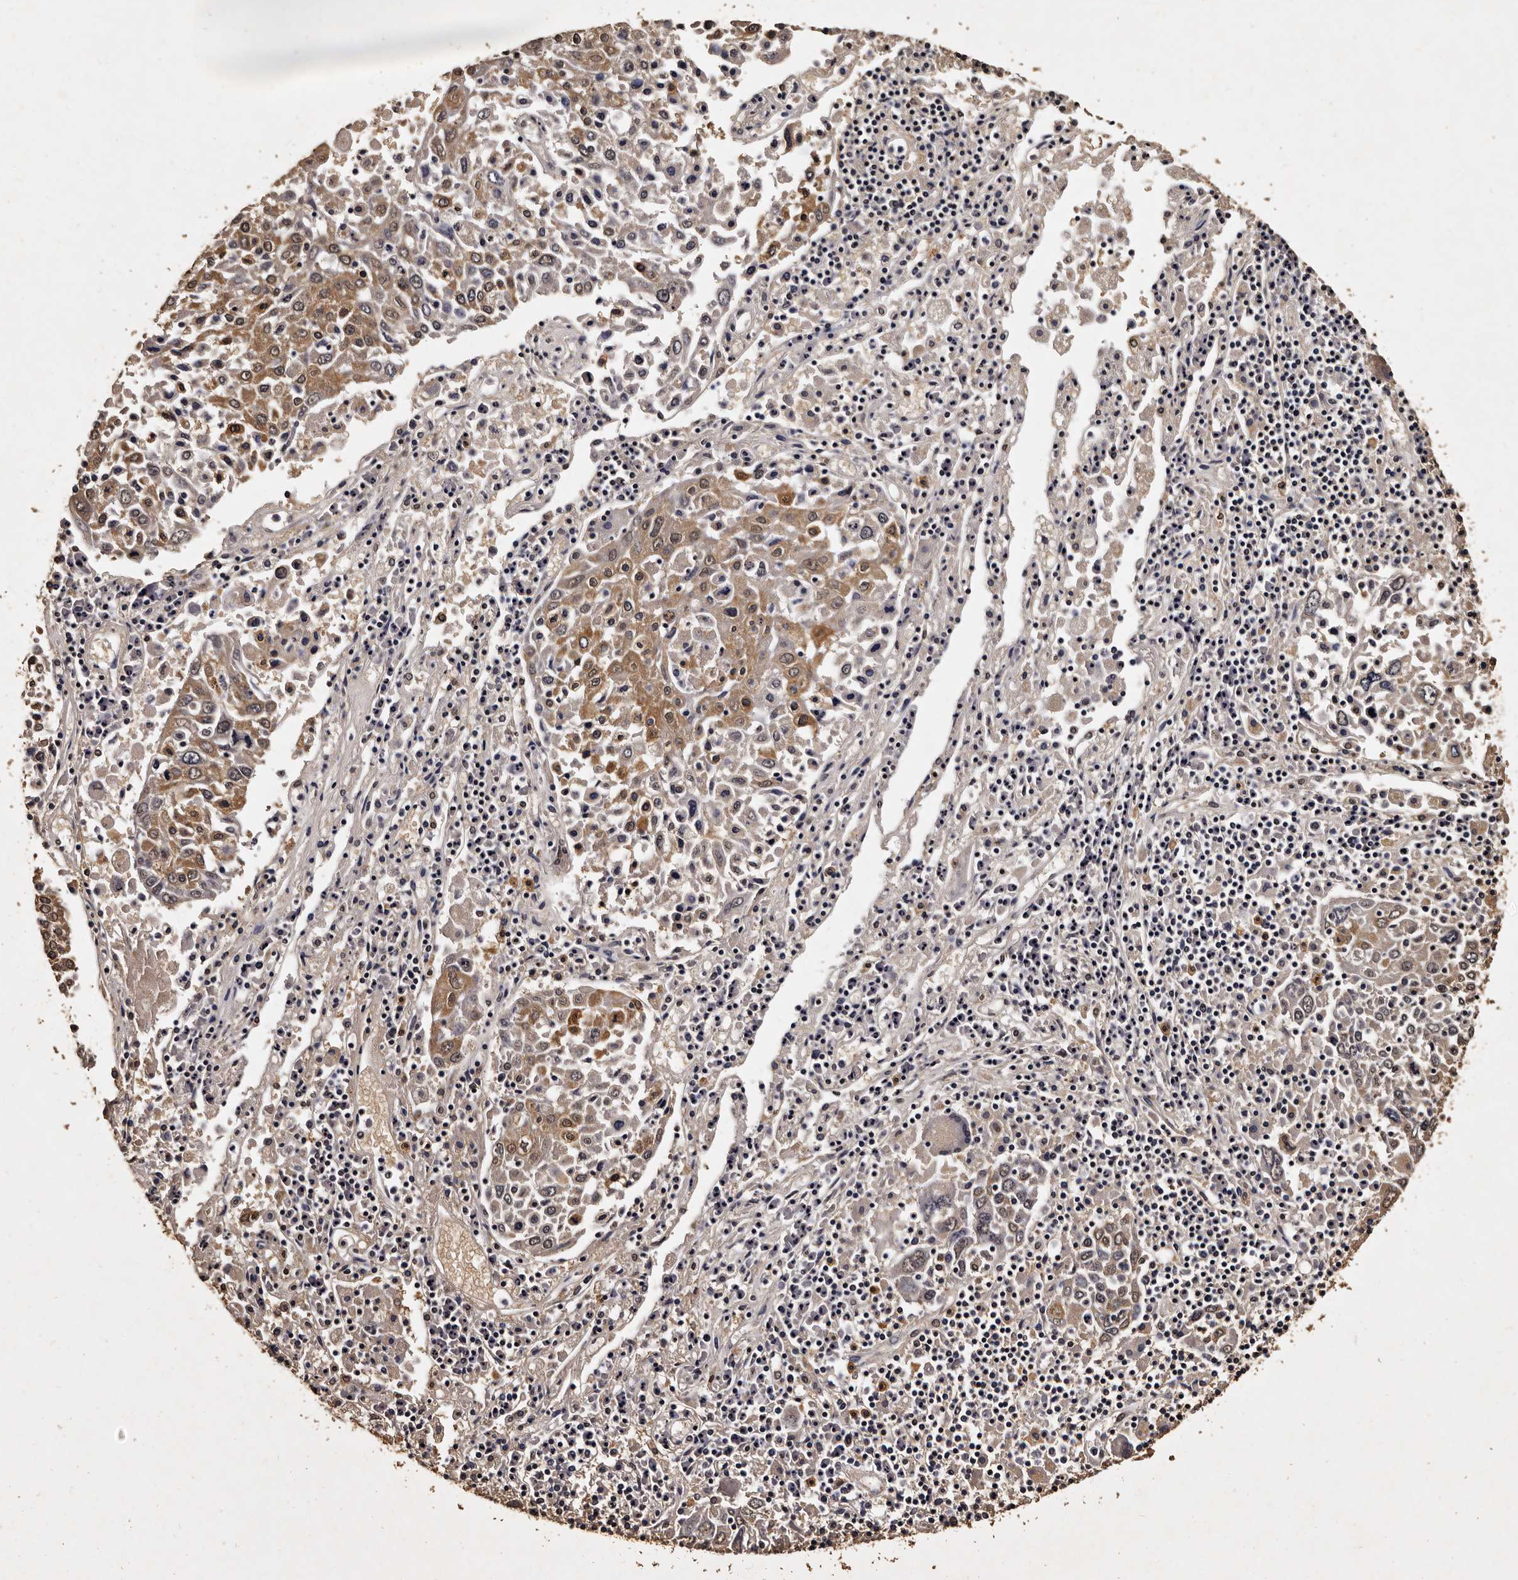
{"staining": {"intensity": "moderate", "quantity": ">75%", "location": "cytoplasmic/membranous"}, "tissue": "lung cancer", "cell_type": "Tumor cells", "image_type": "cancer", "snomed": [{"axis": "morphology", "description": "Squamous cell carcinoma, NOS"}, {"axis": "topography", "description": "Lung"}], "caption": "The micrograph reveals a brown stain indicating the presence of a protein in the cytoplasmic/membranous of tumor cells in squamous cell carcinoma (lung).", "gene": "PARS2", "patient": {"sex": "male", "age": 65}}